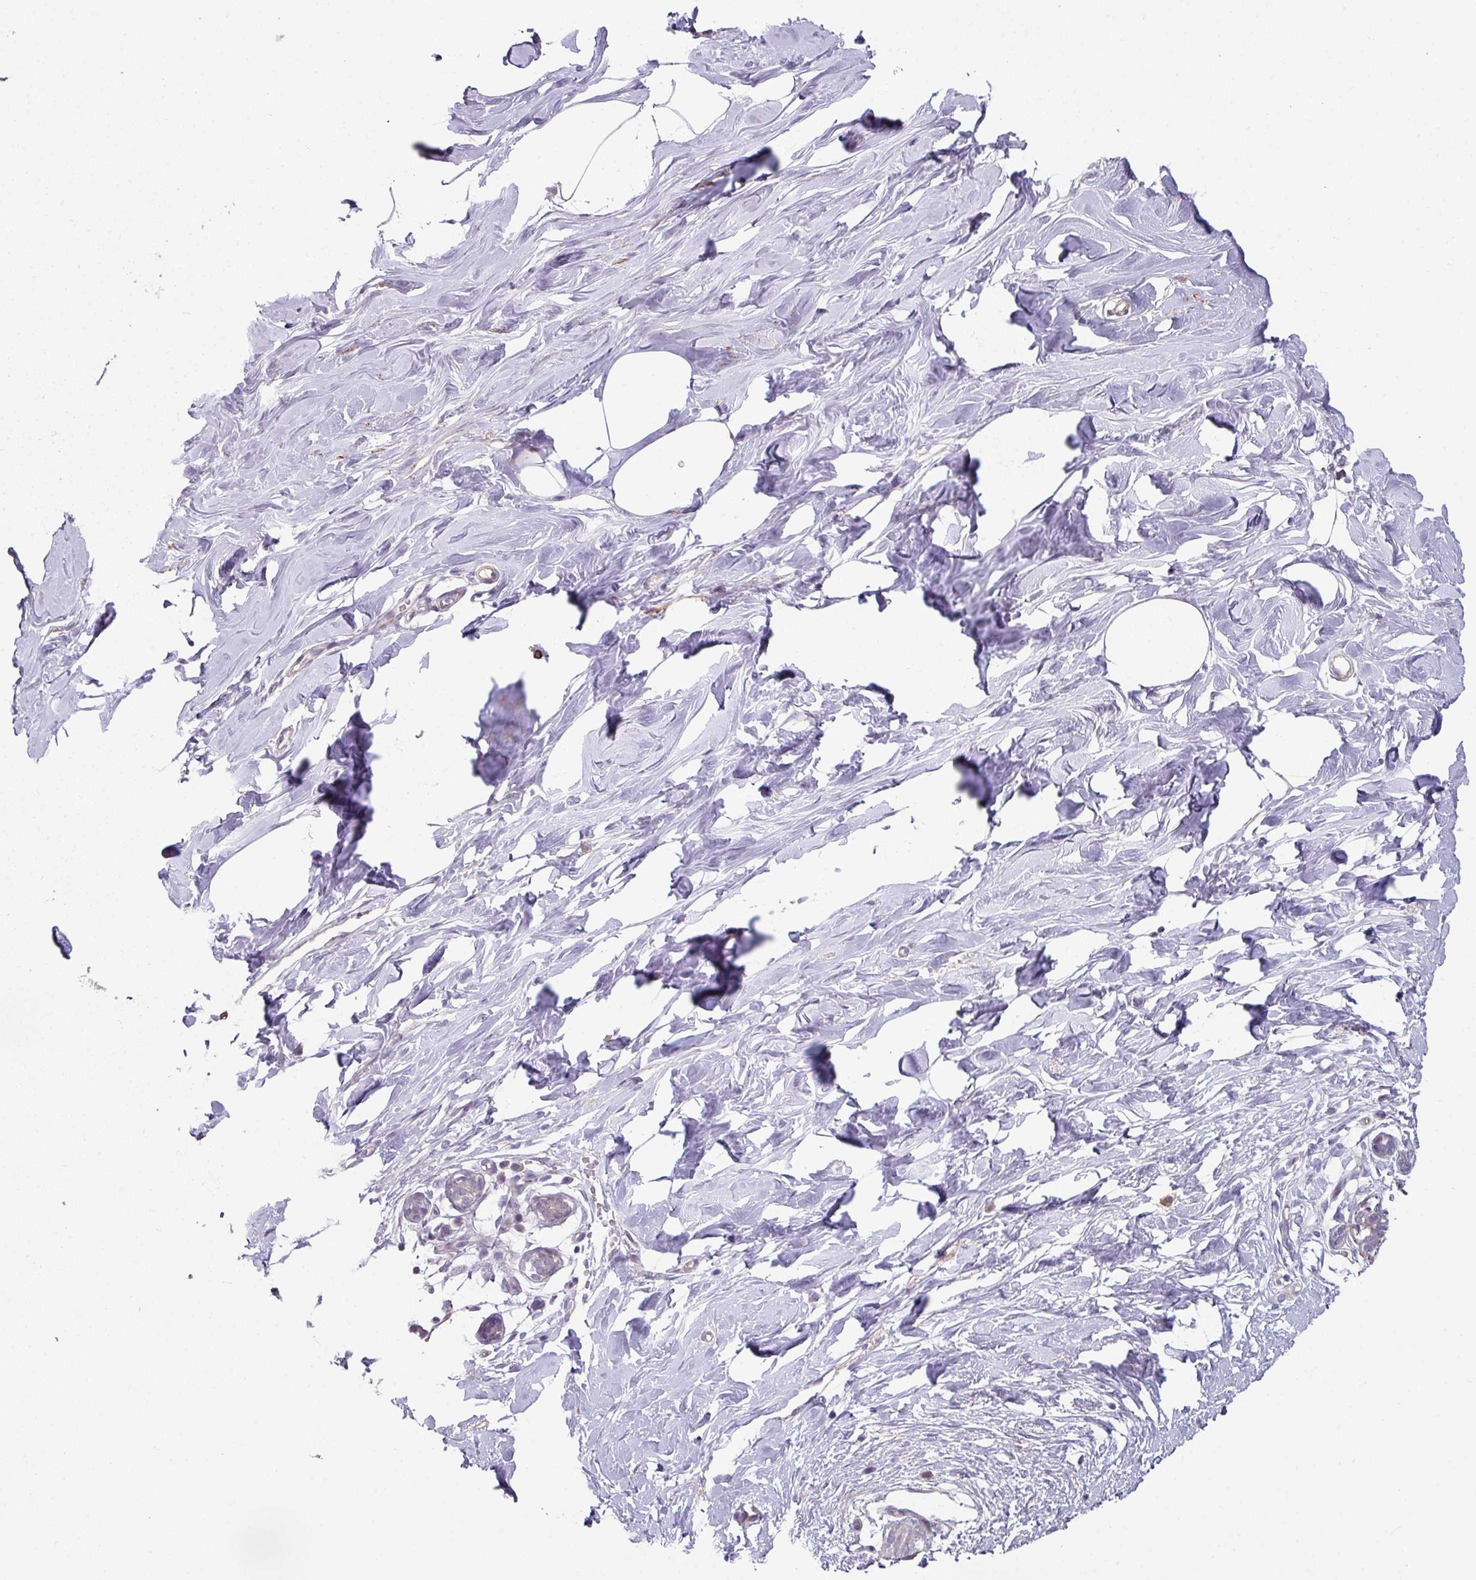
{"staining": {"intensity": "negative", "quantity": "none", "location": "none"}, "tissue": "breast", "cell_type": "Adipocytes", "image_type": "normal", "snomed": [{"axis": "morphology", "description": "Normal tissue, NOS"}, {"axis": "topography", "description": "Breast"}], "caption": "This micrograph is of normal breast stained with immunohistochemistry (IHC) to label a protein in brown with the nuclei are counter-stained blue. There is no positivity in adipocytes. (DAB immunohistochemistry with hematoxylin counter stain).", "gene": "C2orf16", "patient": {"sex": "female", "age": 27}}